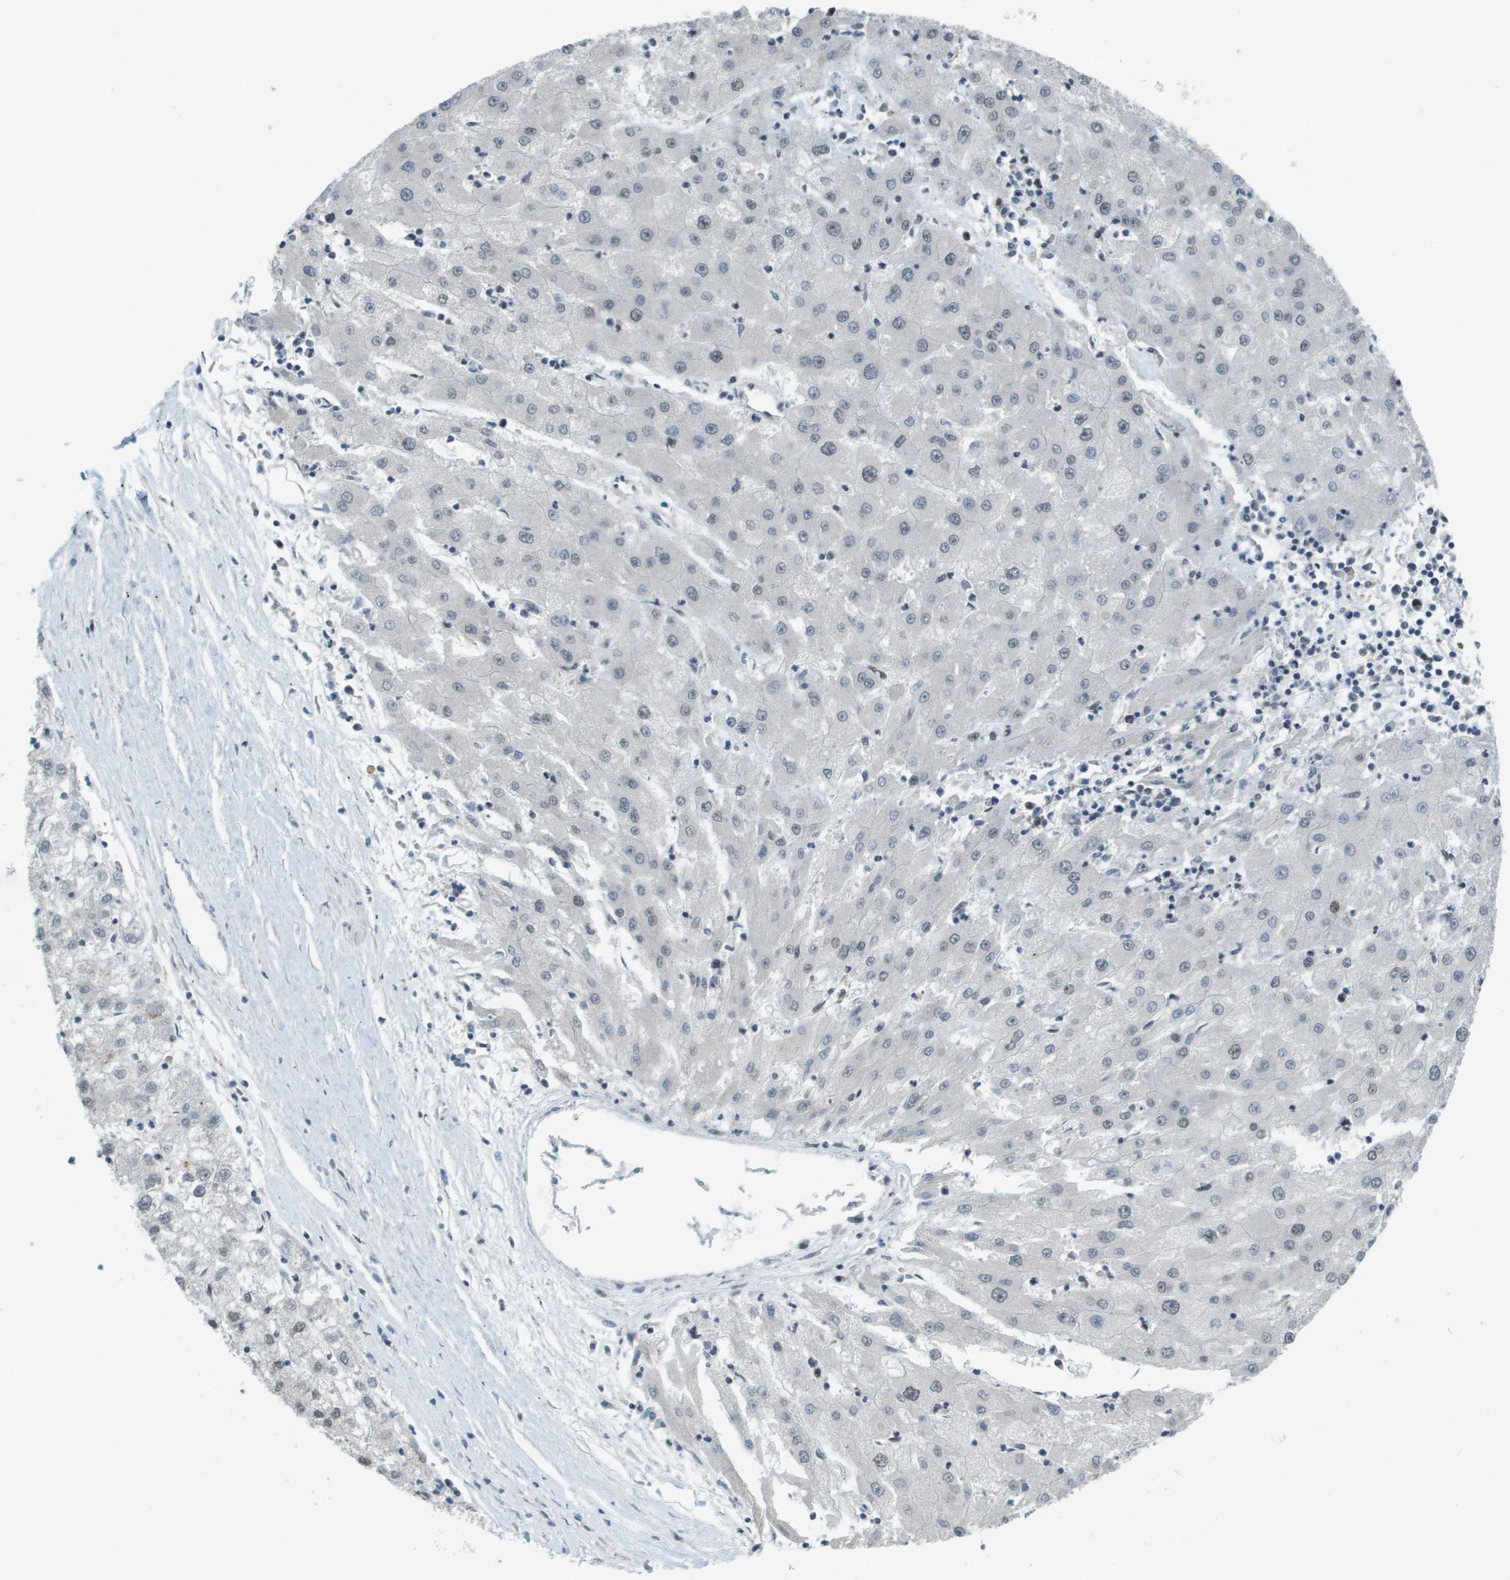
{"staining": {"intensity": "weak", "quantity": "25%-75%", "location": "nuclear"}, "tissue": "liver cancer", "cell_type": "Tumor cells", "image_type": "cancer", "snomed": [{"axis": "morphology", "description": "Carcinoma, Hepatocellular, NOS"}, {"axis": "topography", "description": "Liver"}], "caption": "This photomicrograph demonstrates liver cancer (hepatocellular carcinoma) stained with IHC to label a protein in brown. The nuclear of tumor cells show weak positivity for the protein. Nuclei are counter-stained blue.", "gene": "IRF7", "patient": {"sex": "male", "age": 72}}